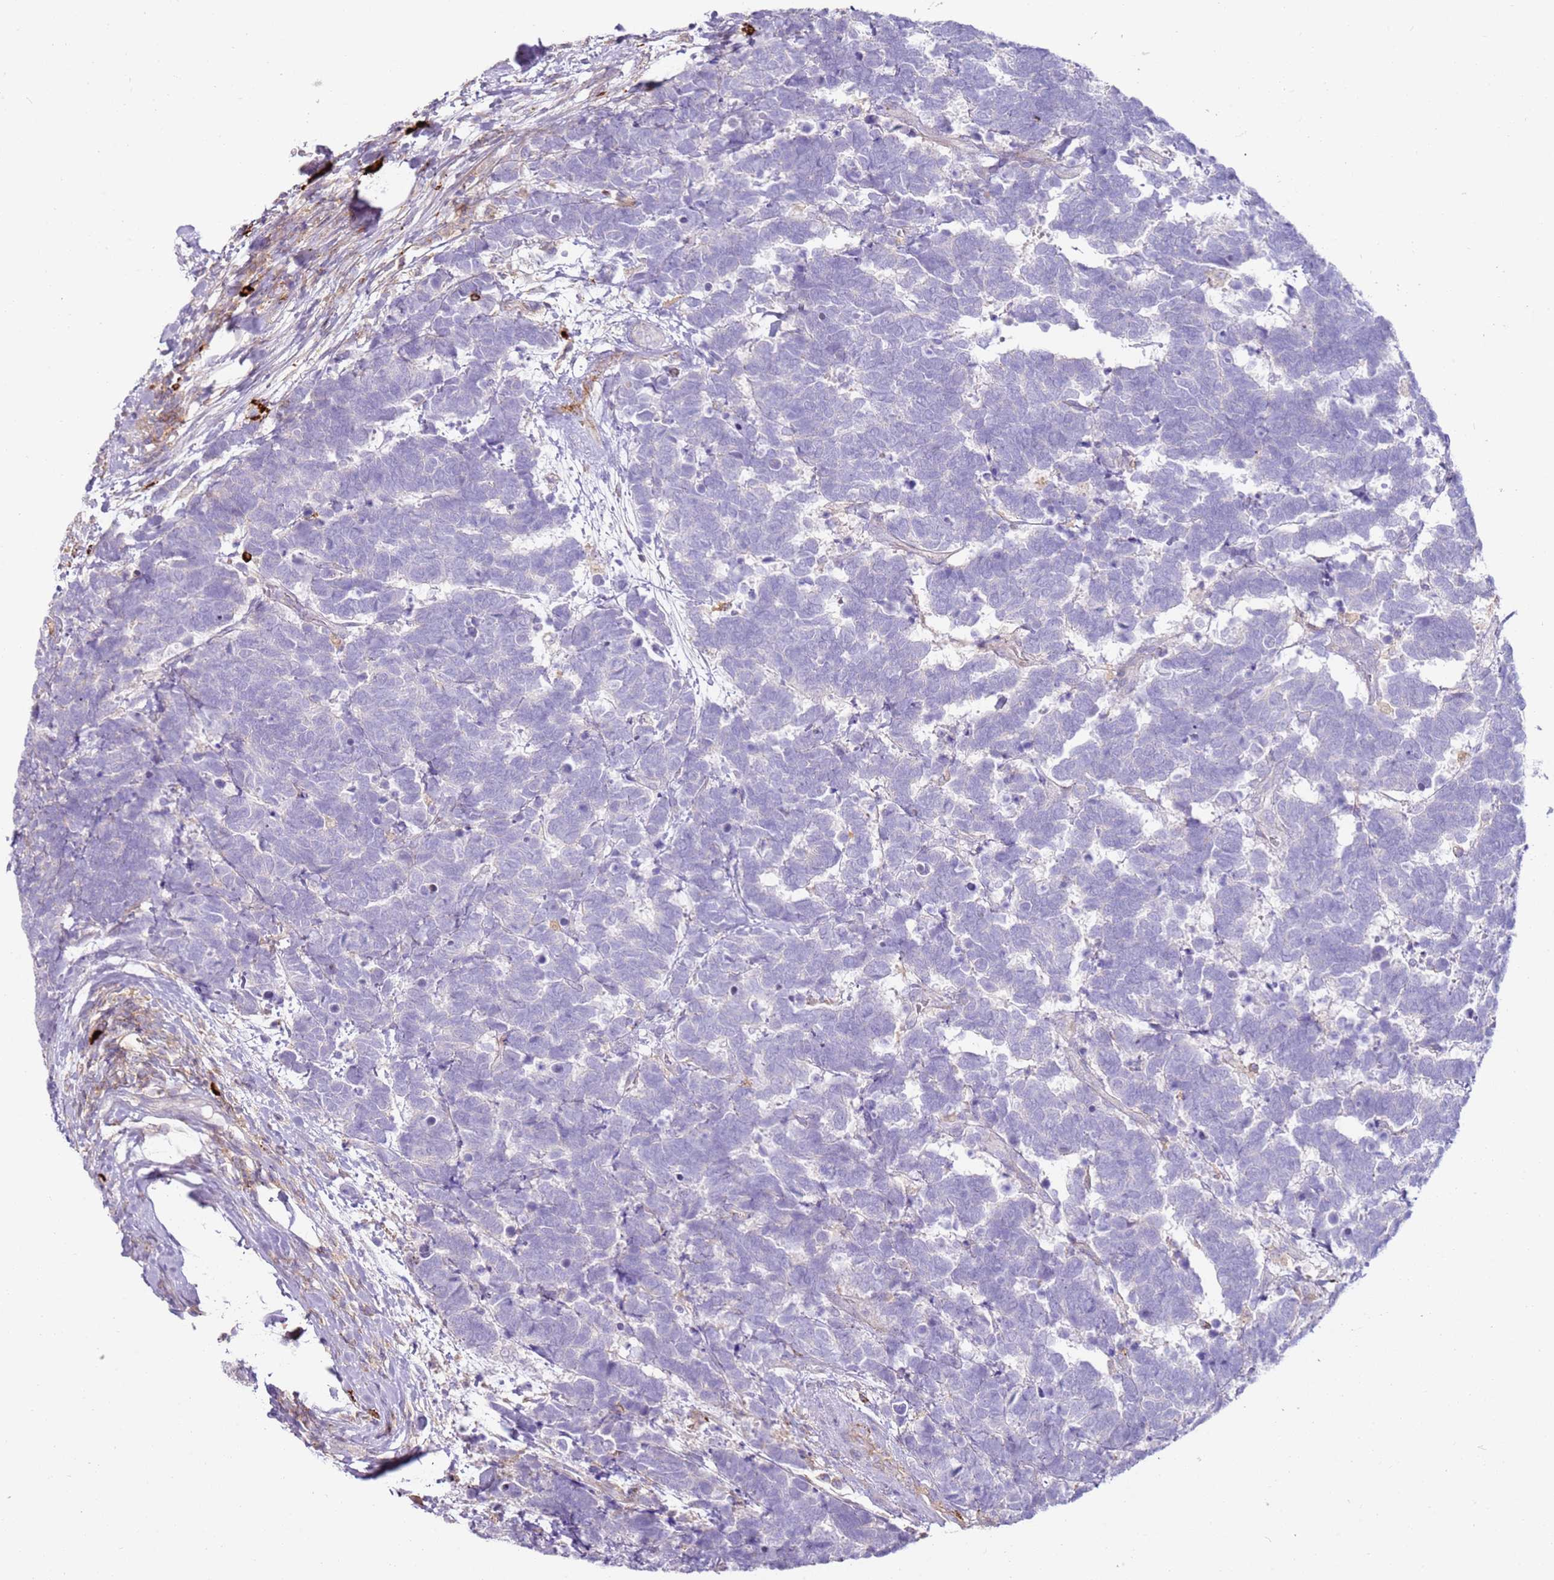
{"staining": {"intensity": "negative", "quantity": "none", "location": "none"}, "tissue": "carcinoid", "cell_type": "Tumor cells", "image_type": "cancer", "snomed": [{"axis": "morphology", "description": "Carcinoma, NOS"}, {"axis": "morphology", "description": "Carcinoid, malignant, NOS"}, {"axis": "topography", "description": "Urinary bladder"}], "caption": "This micrograph is of carcinoid stained with immunohistochemistry to label a protein in brown with the nuclei are counter-stained blue. There is no positivity in tumor cells.", "gene": "FPR1", "patient": {"sex": "male", "age": 57}}